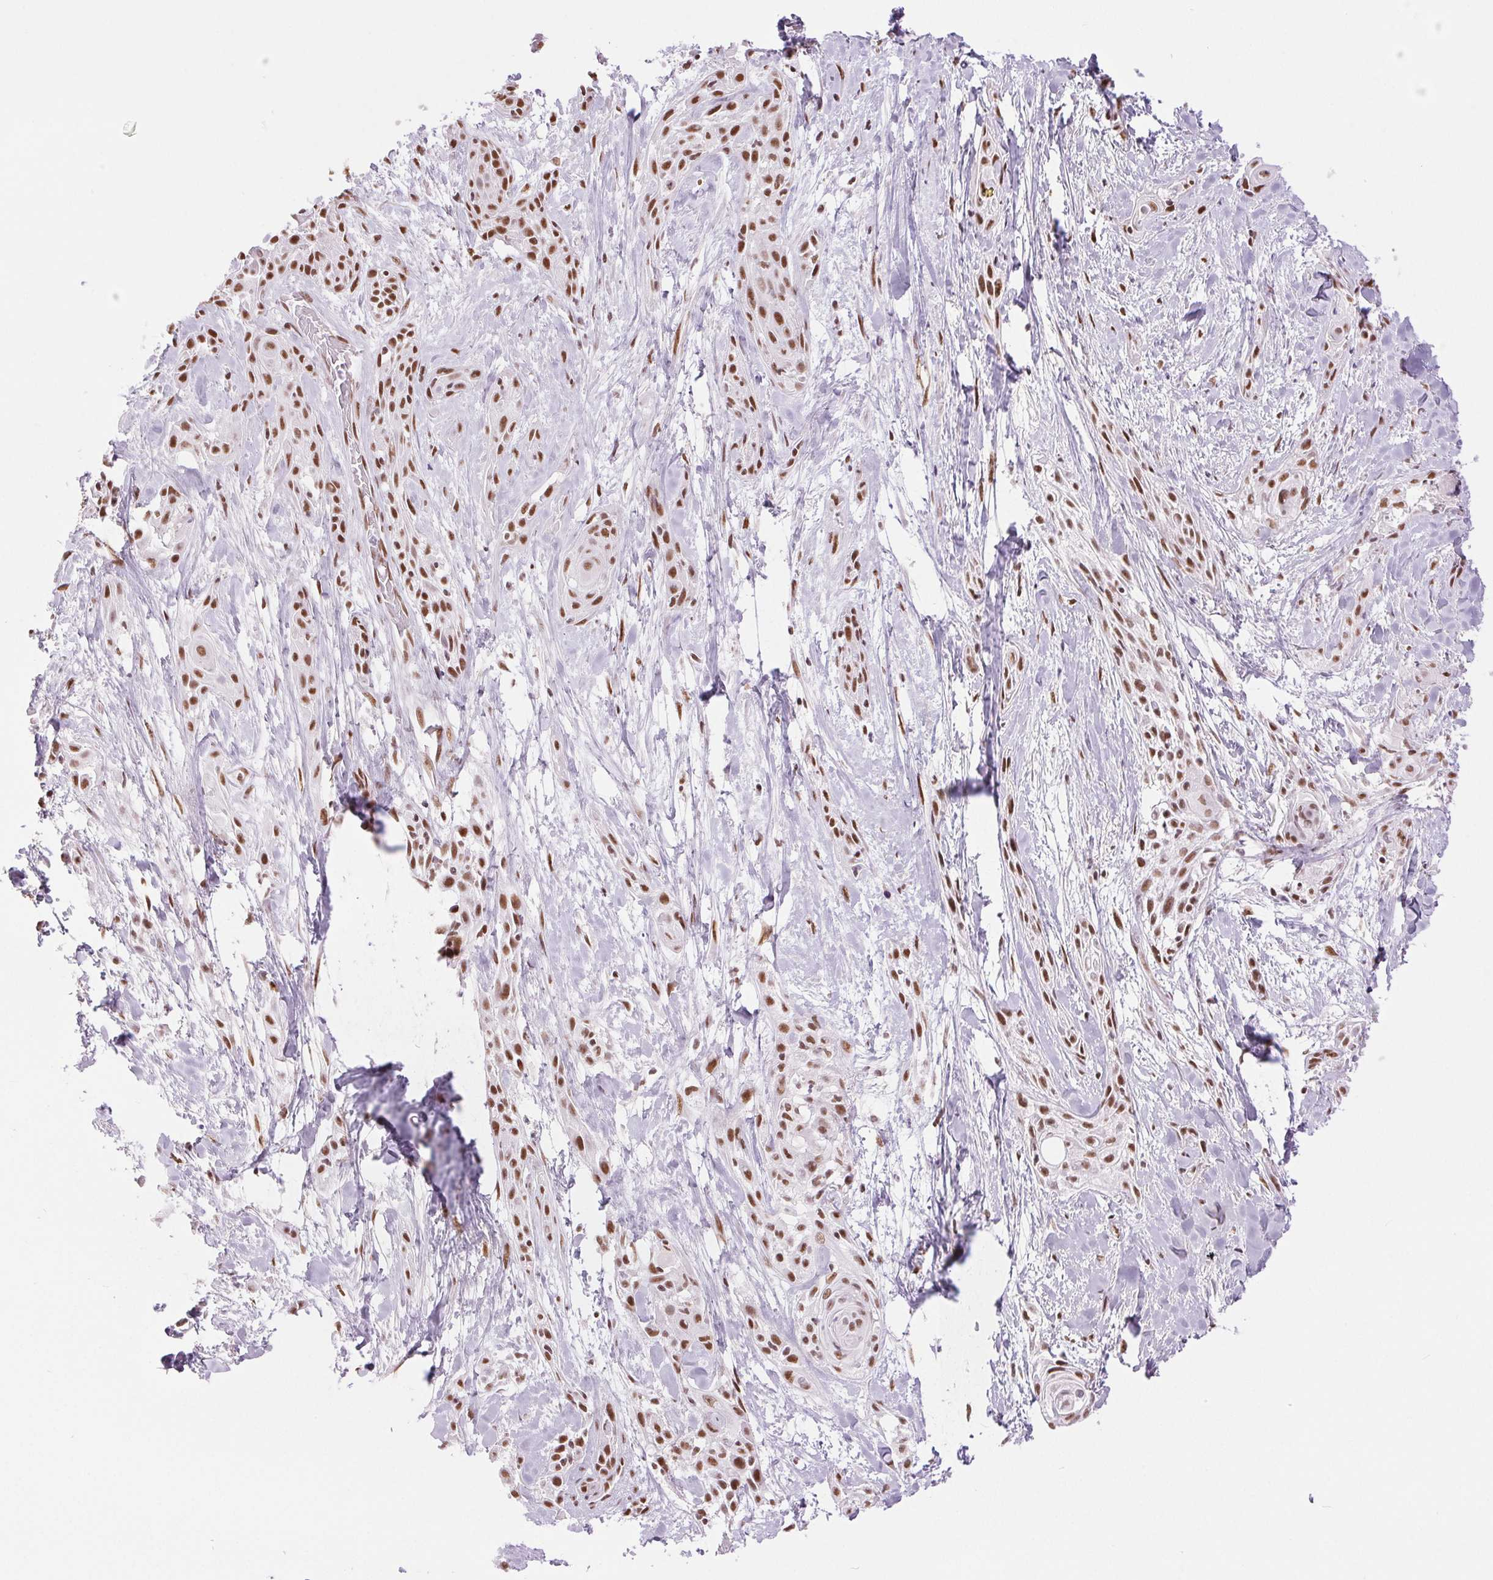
{"staining": {"intensity": "moderate", "quantity": ">75%", "location": "nuclear"}, "tissue": "skin cancer", "cell_type": "Tumor cells", "image_type": "cancer", "snomed": [{"axis": "morphology", "description": "Squamous cell carcinoma, NOS"}, {"axis": "topography", "description": "Skin"}, {"axis": "topography", "description": "Anal"}], "caption": "The image exhibits a brown stain indicating the presence of a protein in the nuclear of tumor cells in squamous cell carcinoma (skin).", "gene": "ZFR2", "patient": {"sex": "male", "age": 64}}